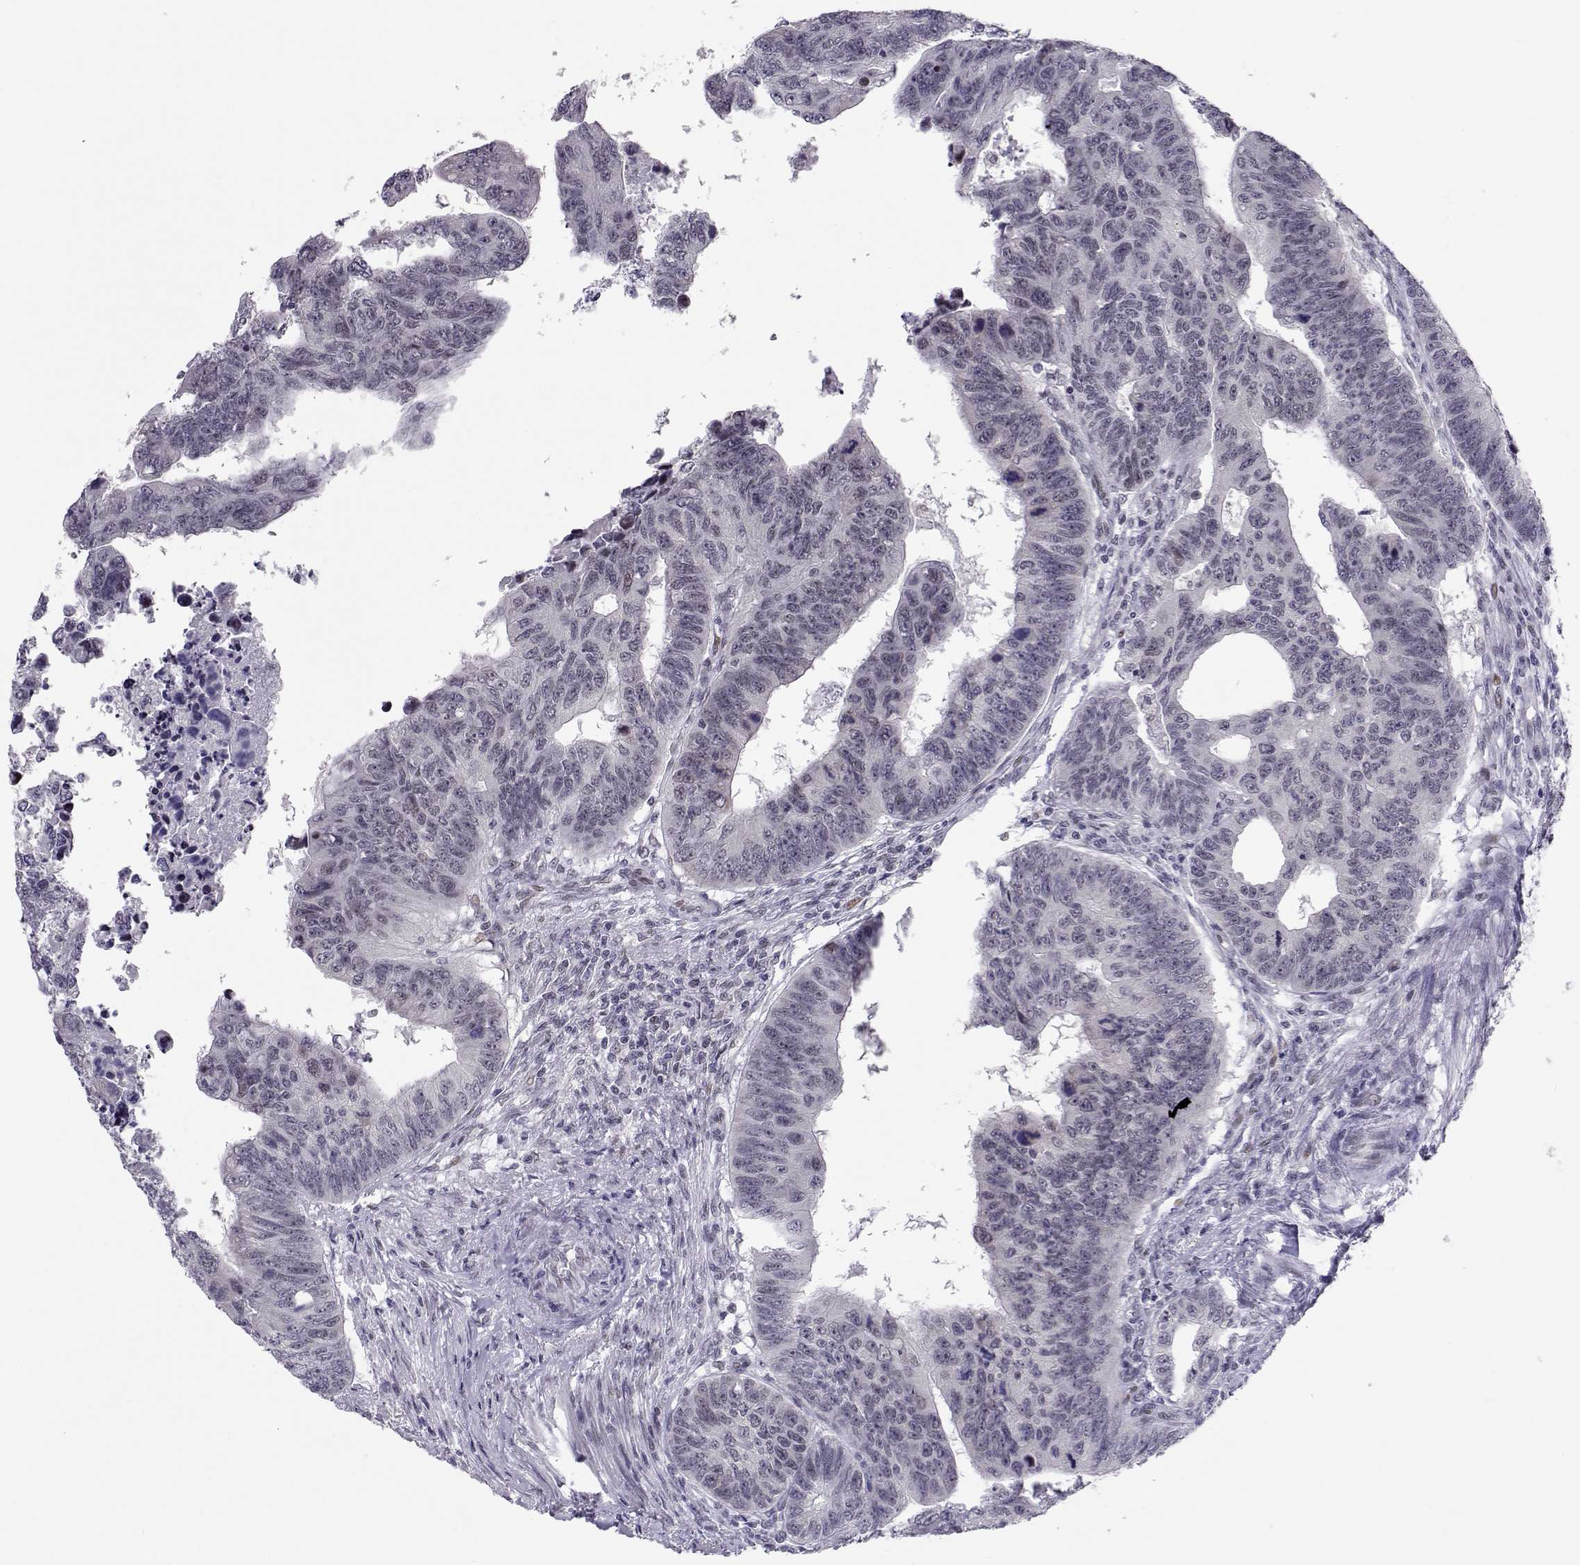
{"staining": {"intensity": "negative", "quantity": "none", "location": "none"}, "tissue": "colorectal cancer", "cell_type": "Tumor cells", "image_type": "cancer", "snomed": [{"axis": "morphology", "description": "Adenocarcinoma, NOS"}, {"axis": "topography", "description": "Rectum"}], "caption": "This photomicrograph is of colorectal adenocarcinoma stained with immunohistochemistry (IHC) to label a protein in brown with the nuclei are counter-stained blue. There is no expression in tumor cells.", "gene": "SIX6", "patient": {"sex": "female", "age": 85}}